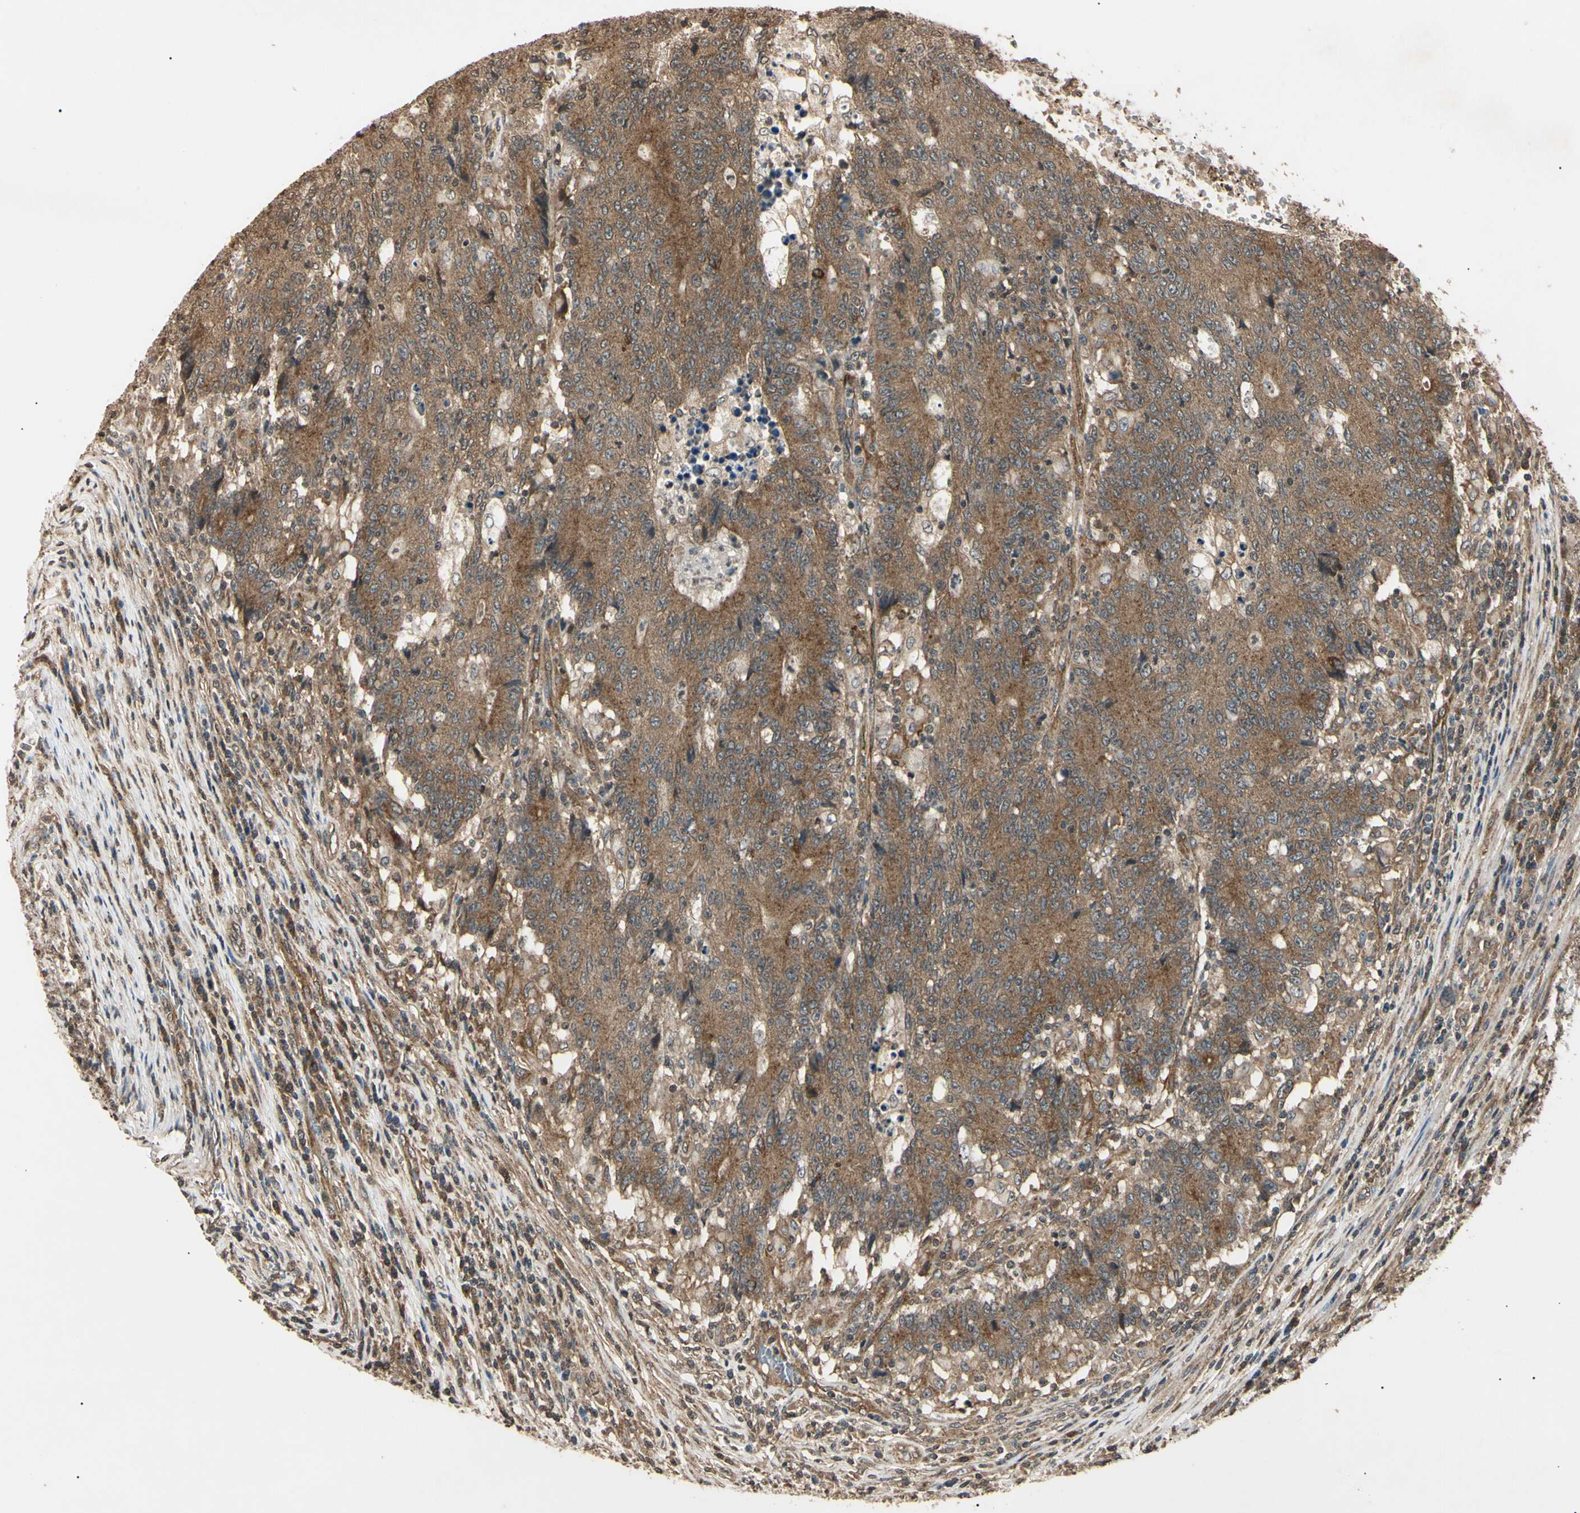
{"staining": {"intensity": "moderate", "quantity": ">75%", "location": "cytoplasmic/membranous"}, "tissue": "colorectal cancer", "cell_type": "Tumor cells", "image_type": "cancer", "snomed": [{"axis": "morphology", "description": "Normal tissue, NOS"}, {"axis": "morphology", "description": "Adenocarcinoma, NOS"}, {"axis": "topography", "description": "Colon"}], "caption": "An image of colorectal cancer (adenocarcinoma) stained for a protein displays moderate cytoplasmic/membranous brown staining in tumor cells. Ihc stains the protein of interest in brown and the nuclei are stained blue.", "gene": "EPN1", "patient": {"sex": "female", "age": 75}}